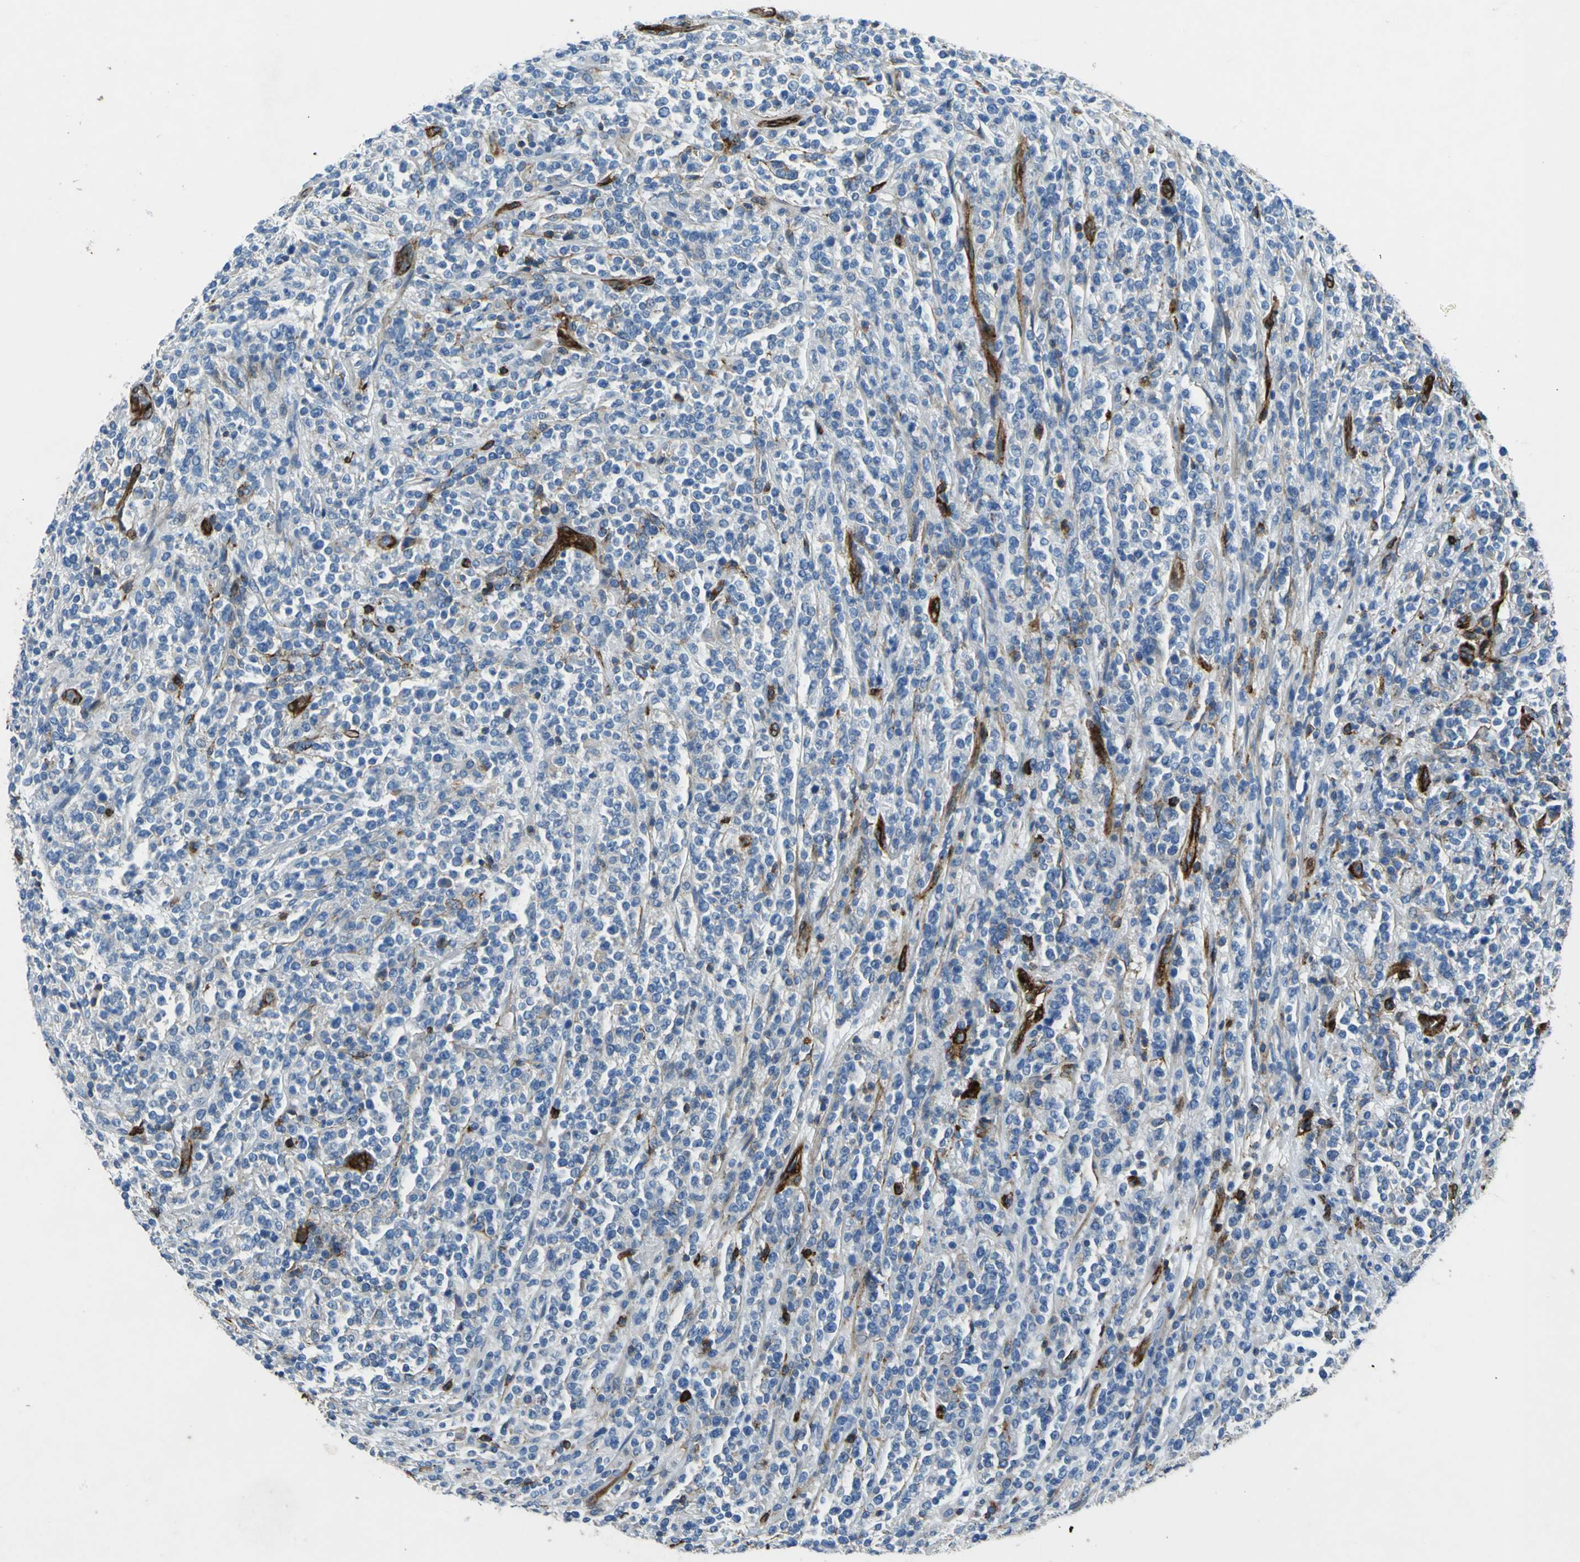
{"staining": {"intensity": "strong", "quantity": "<25%", "location": "cytoplasmic/membranous"}, "tissue": "lymphoma", "cell_type": "Tumor cells", "image_type": "cancer", "snomed": [{"axis": "morphology", "description": "Malignant lymphoma, non-Hodgkin's type, High grade"}, {"axis": "topography", "description": "Soft tissue"}], "caption": "IHC of lymphoma reveals medium levels of strong cytoplasmic/membranous positivity in about <25% of tumor cells. (Stains: DAB in brown, nuclei in blue, Microscopy: brightfield microscopy at high magnification).", "gene": "RPS13", "patient": {"sex": "male", "age": 18}}